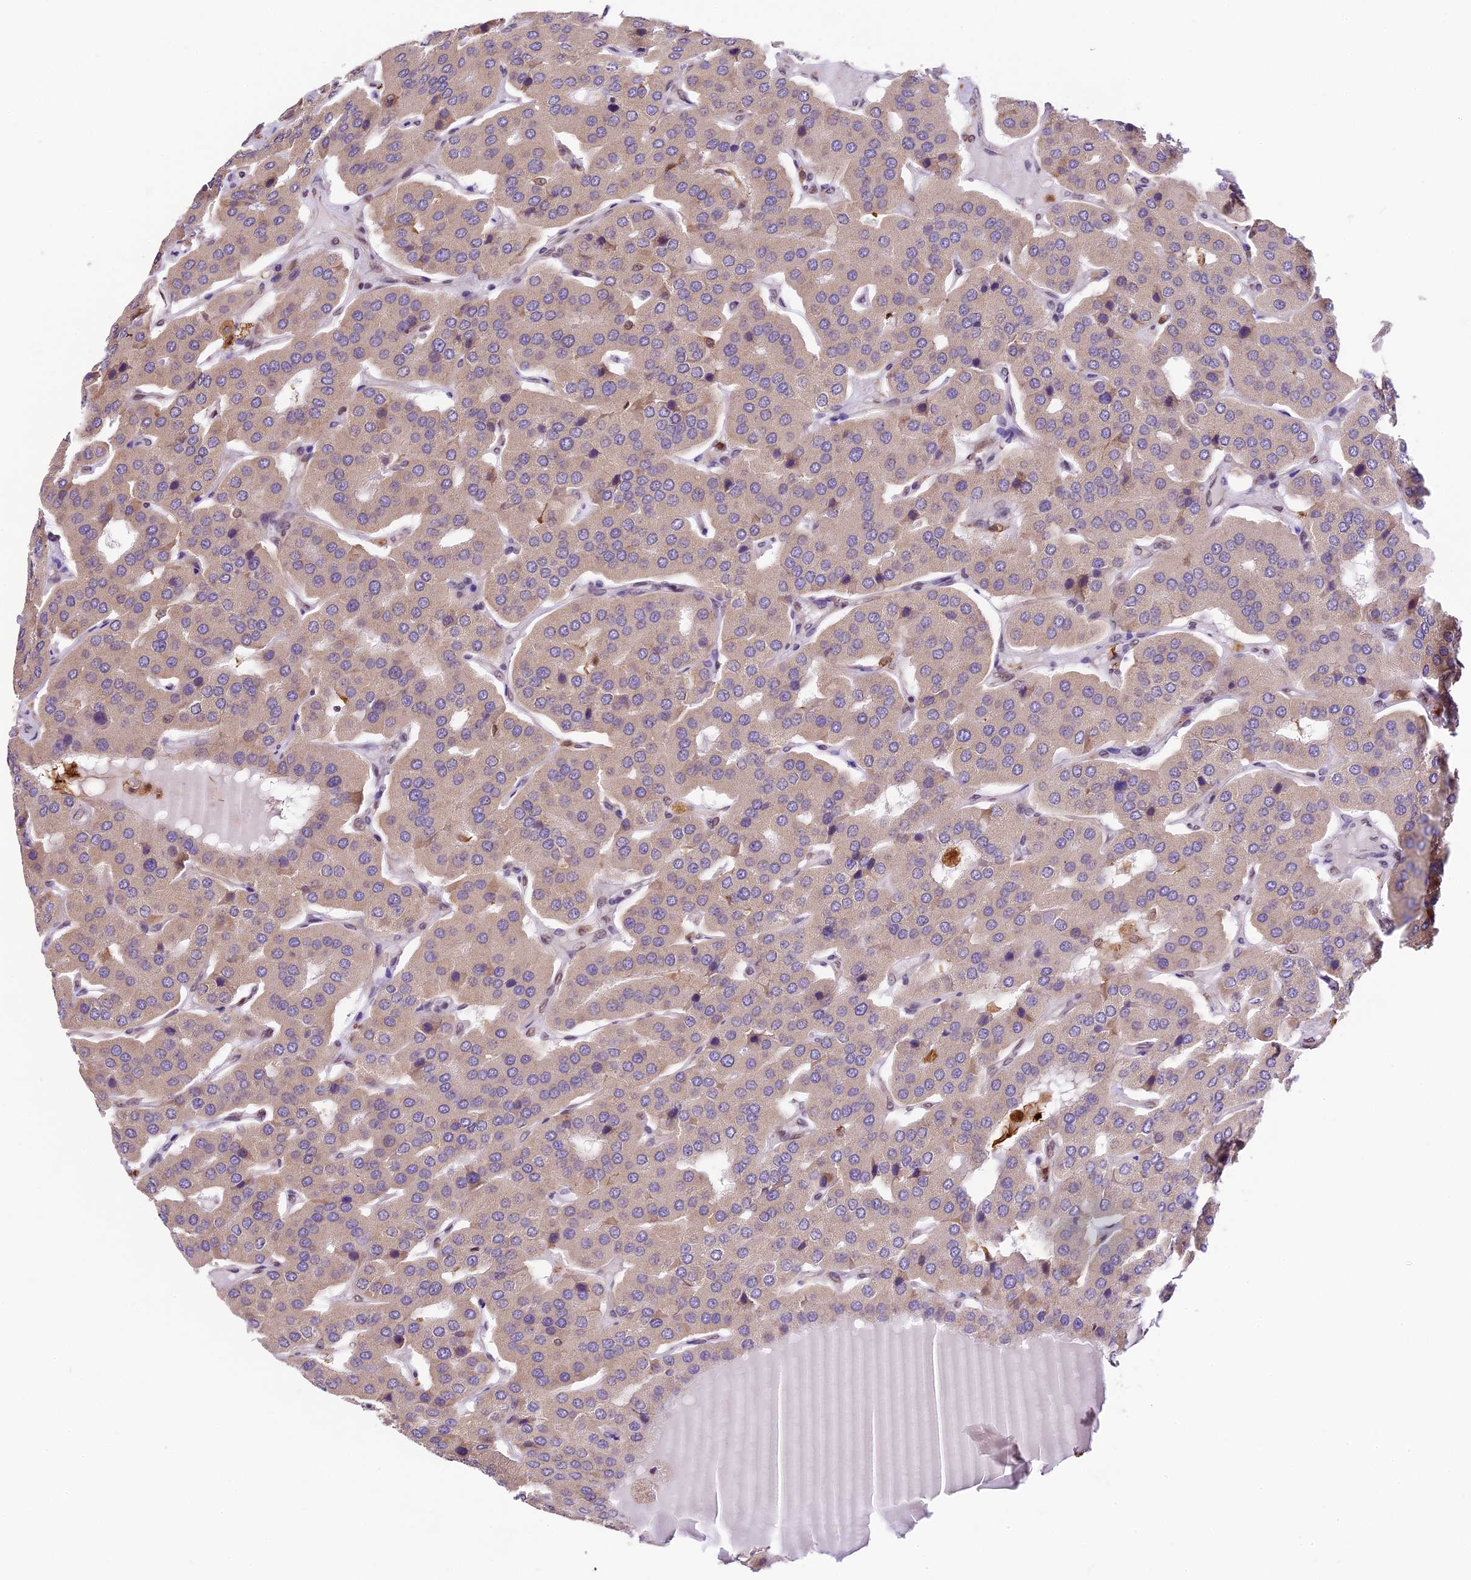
{"staining": {"intensity": "weak", "quantity": "25%-75%", "location": "cytoplasmic/membranous"}, "tissue": "parathyroid gland", "cell_type": "Glandular cells", "image_type": "normal", "snomed": [{"axis": "morphology", "description": "Normal tissue, NOS"}, {"axis": "morphology", "description": "Adenoma, NOS"}, {"axis": "topography", "description": "Parathyroid gland"}], "caption": "Brown immunohistochemical staining in unremarkable human parathyroid gland displays weak cytoplasmic/membranous positivity in about 25%-75% of glandular cells. Ihc stains the protein of interest in brown and the nuclei are stained blue.", "gene": "TRIM22", "patient": {"sex": "female", "age": 86}}